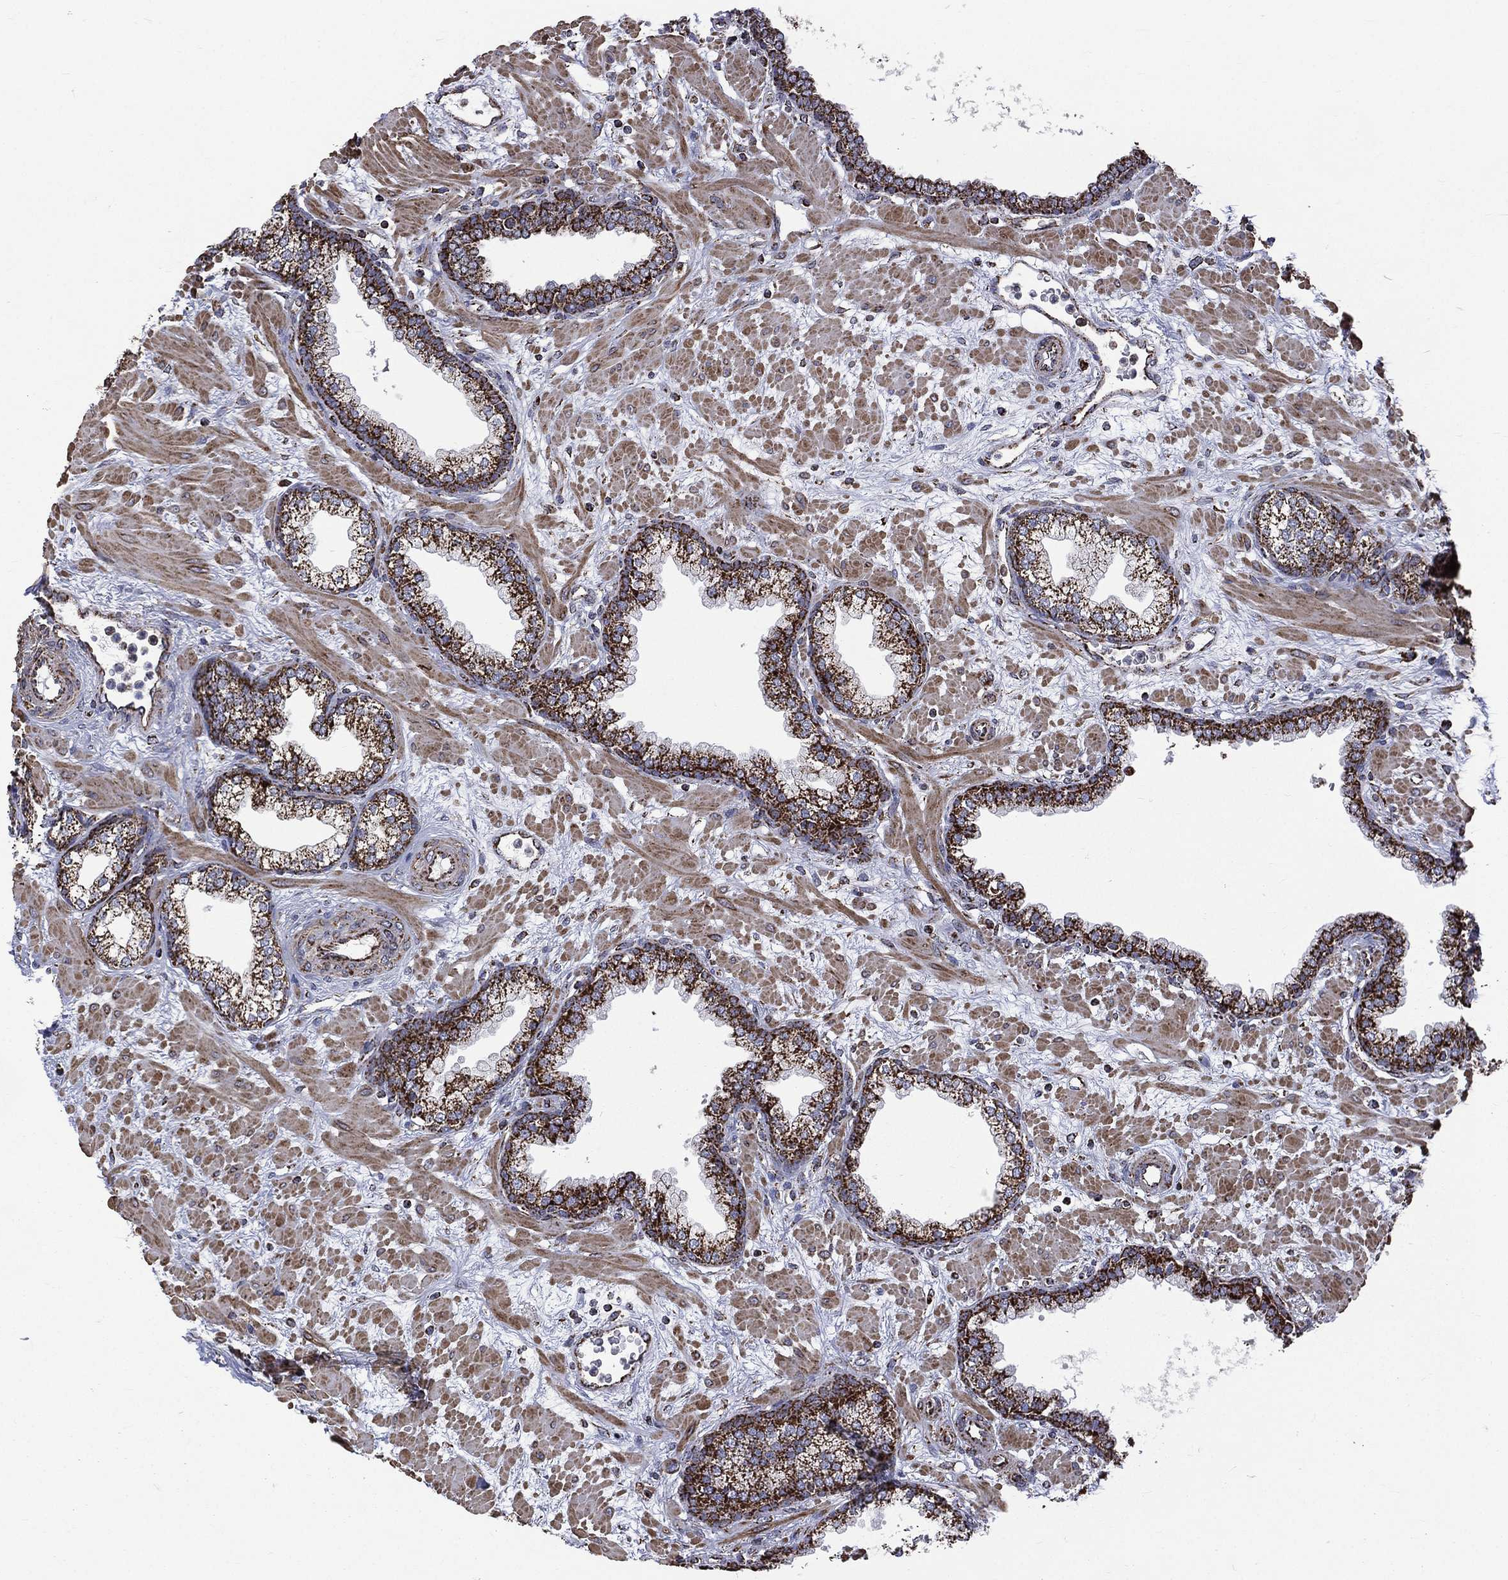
{"staining": {"intensity": "strong", "quantity": ">75%", "location": "cytoplasmic/membranous"}, "tissue": "prostate", "cell_type": "Glandular cells", "image_type": "normal", "snomed": [{"axis": "morphology", "description": "Normal tissue, NOS"}, {"axis": "topography", "description": "Prostate"}], "caption": "The immunohistochemical stain shows strong cytoplasmic/membranous staining in glandular cells of normal prostate. Nuclei are stained in blue.", "gene": "GOT2", "patient": {"sex": "male", "age": 63}}